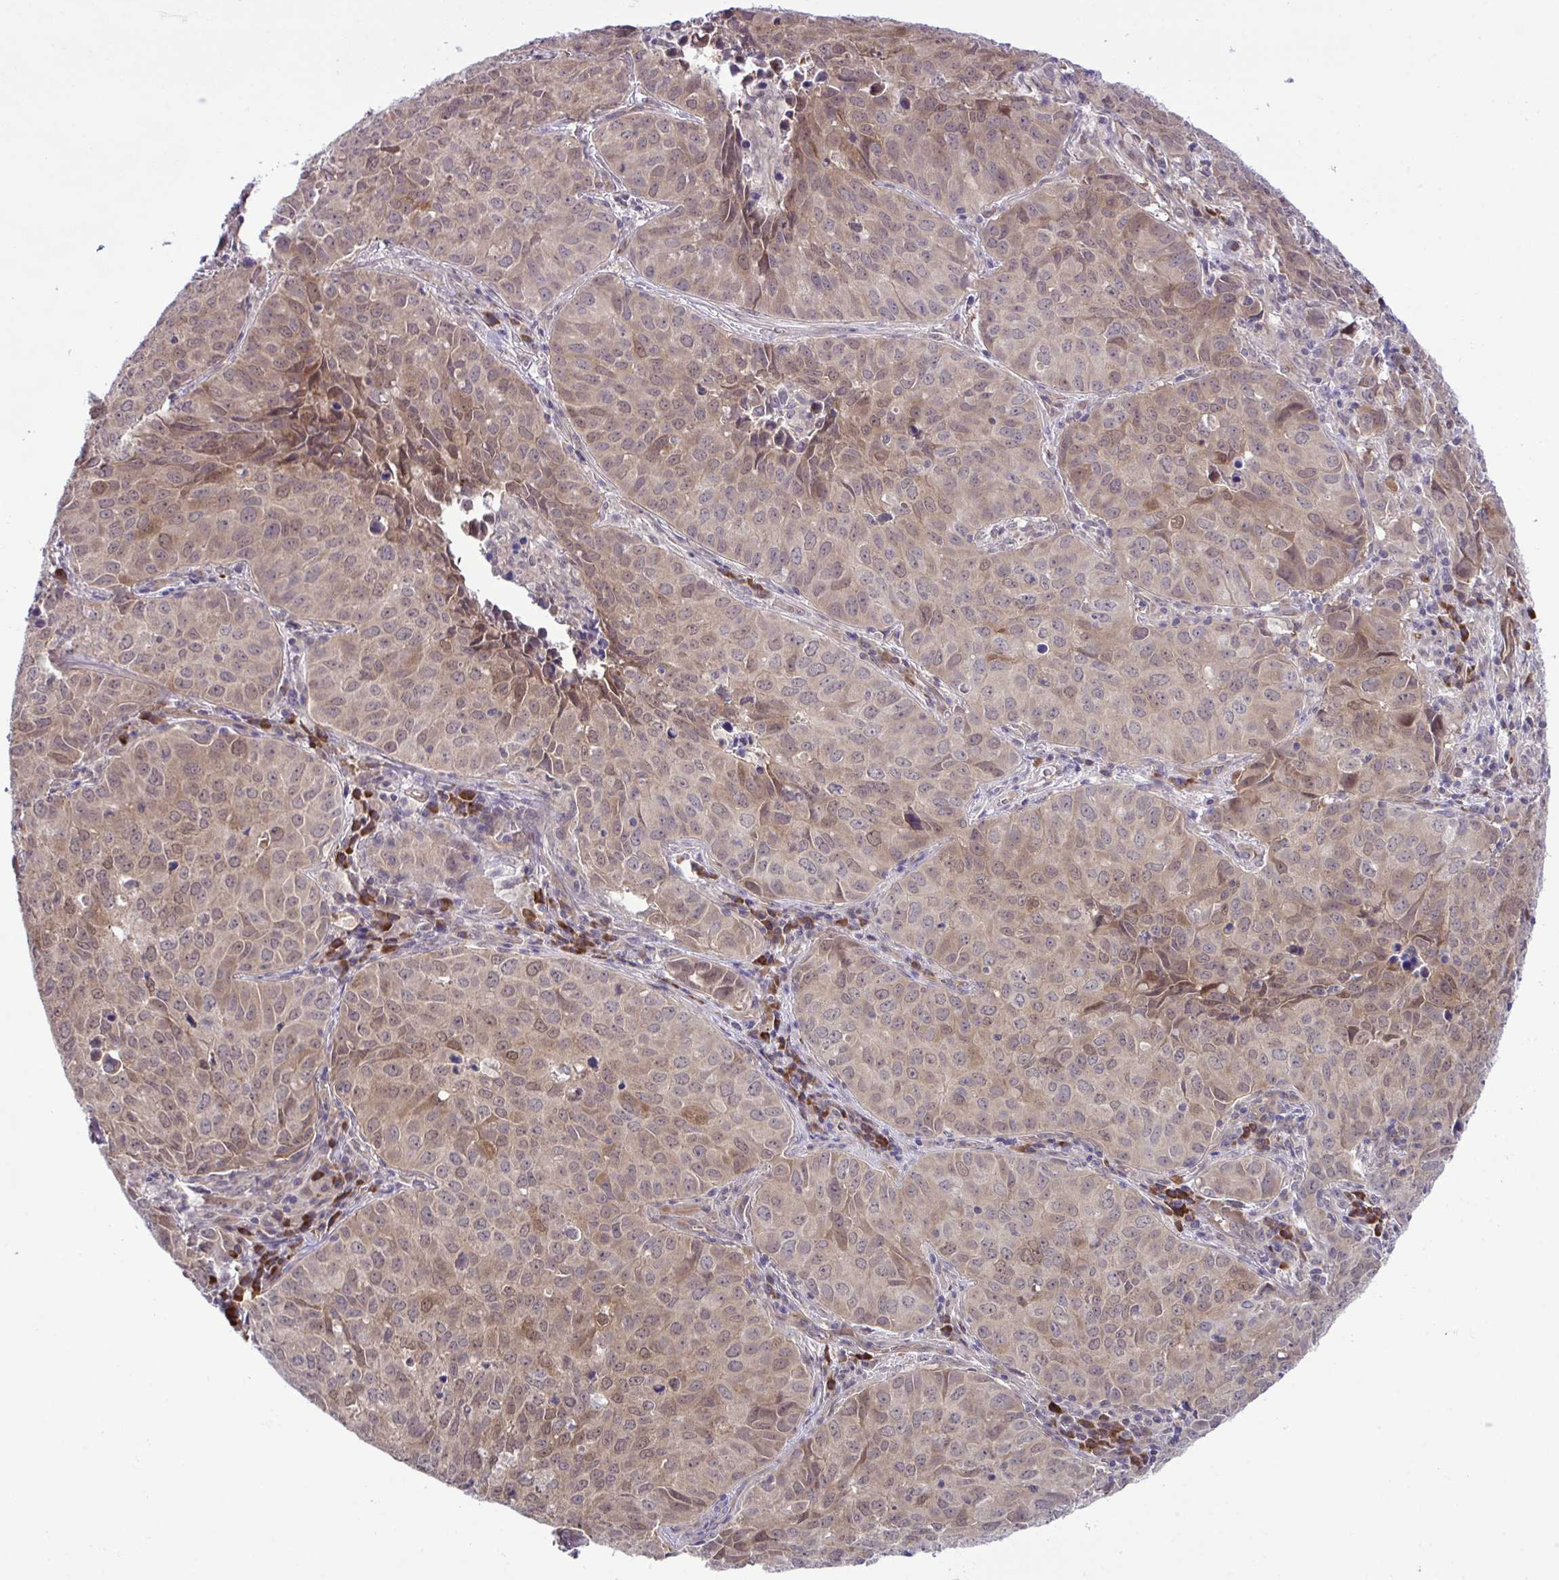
{"staining": {"intensity": "weak", "quantity": "25%-75%", "location": "nuclear"}, "tissue": "lung cancer", "cell_type": "Tumor cells", "image_type": "cancer", "snomed": [{"axis": "morphology", "description": "Adenocarcinoma, NOS"}, {"axis": "topography", "description": "Lung"}], "caption": "The photomicrograph shows a brown stain indicating the presence of a protein in the nuclear of tumor cells in adenocarcinoma (lung).", "gene": "CMPK1", "patient": {"sex": "female", "age": 50}}